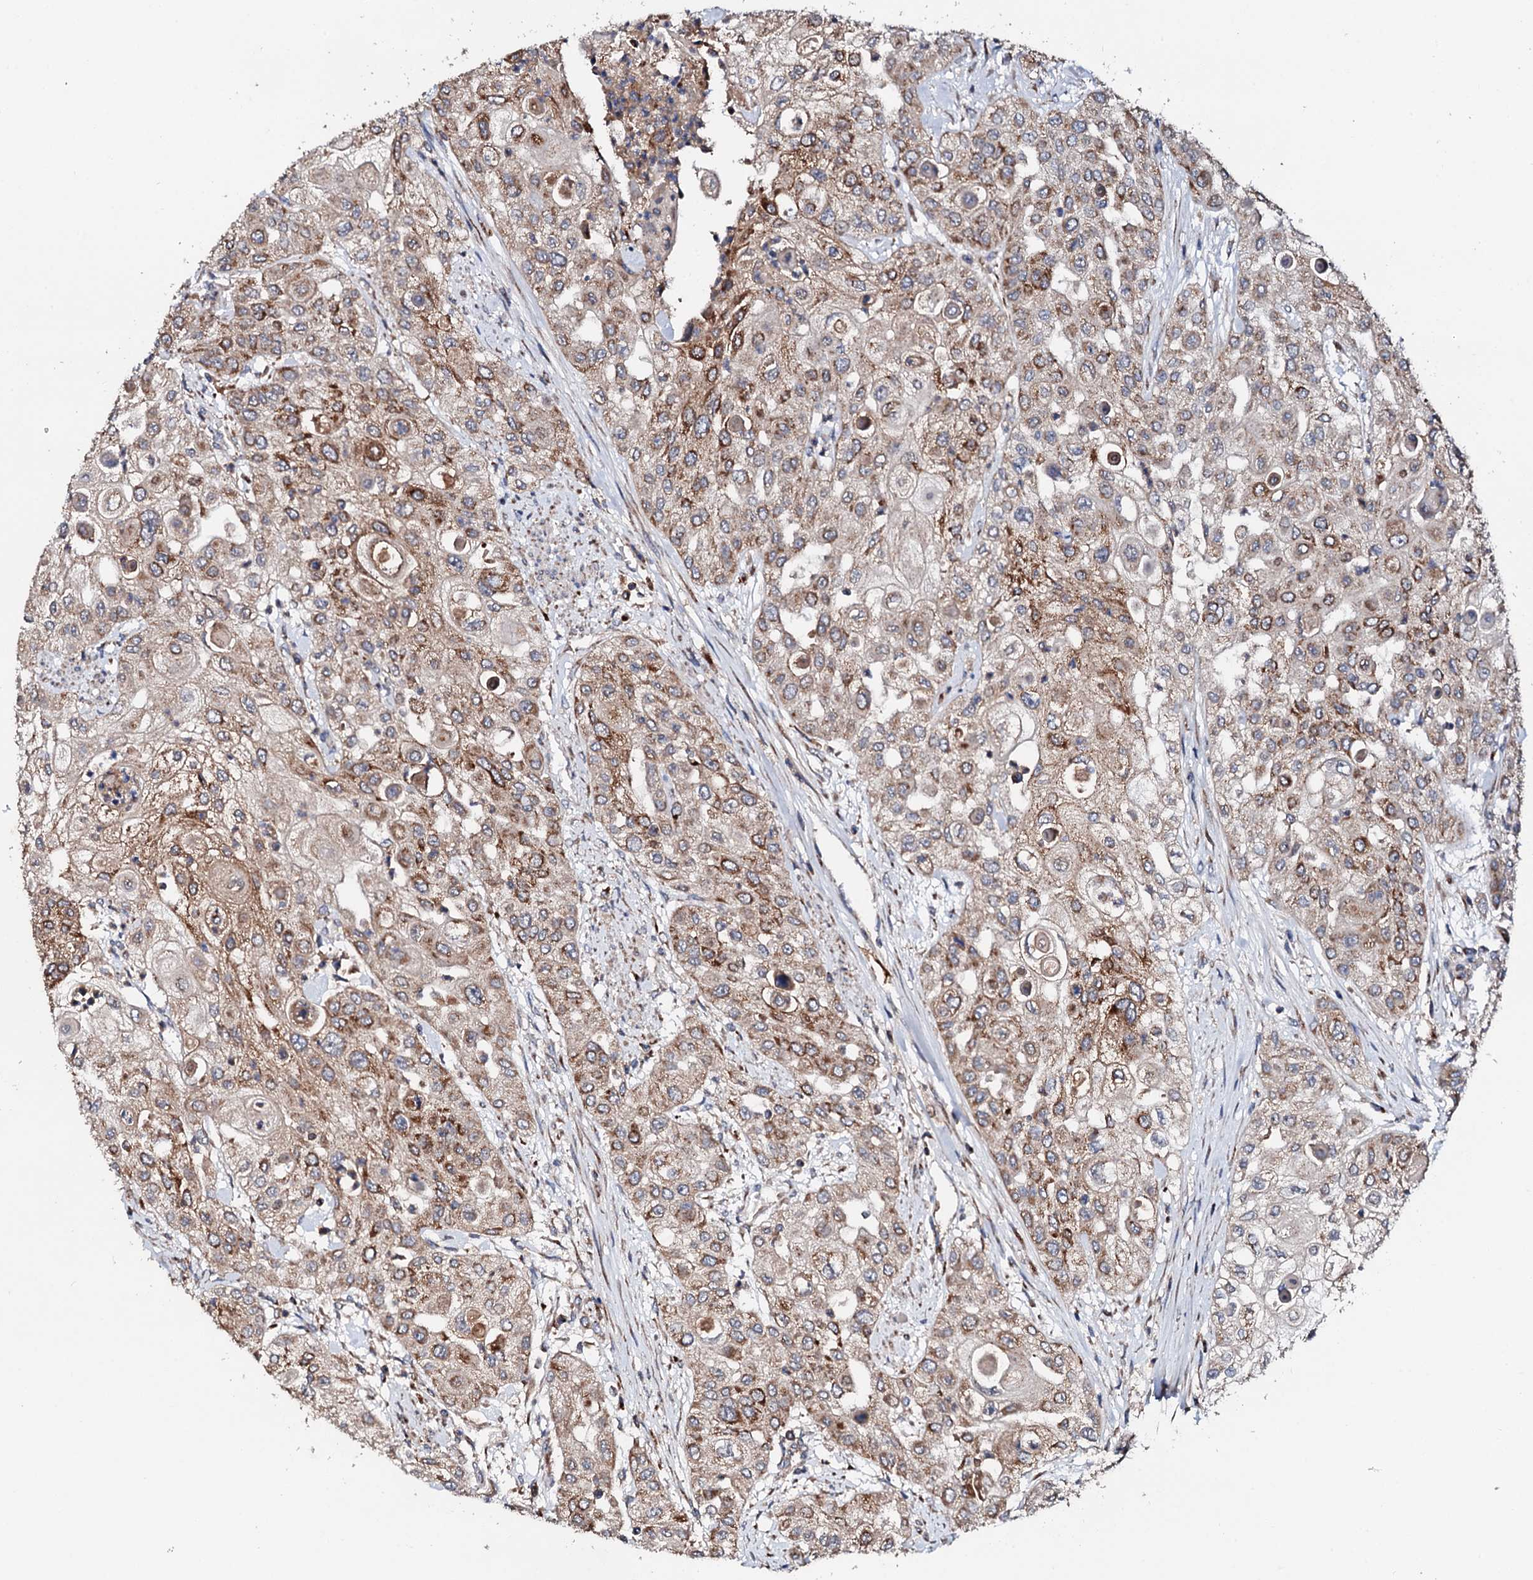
{"staining": {"intensity": "moderate", "quantity": ">75%", "location": "cytoplasmic/membranous"}, "tissue": "urothelial cancer", "cell_type": "Tumor cells", "image_type": "cancer", "snomed": [{"axis": "morphology", "description": "Urothelial carcinoma, High grade"}, {"axis": "topography", "description": "Urinary bladder"}], "caption": "Tumor cells demonstrate medium levels of moderate cytoplasmic/membranous expression in about >75% of cells in urothelial cancer. (DAB IHC, brown staining for protein, blue staining for nuclei).", "gene": "ST3GAL1", "patient": {"sex": "female", "age": 79}}